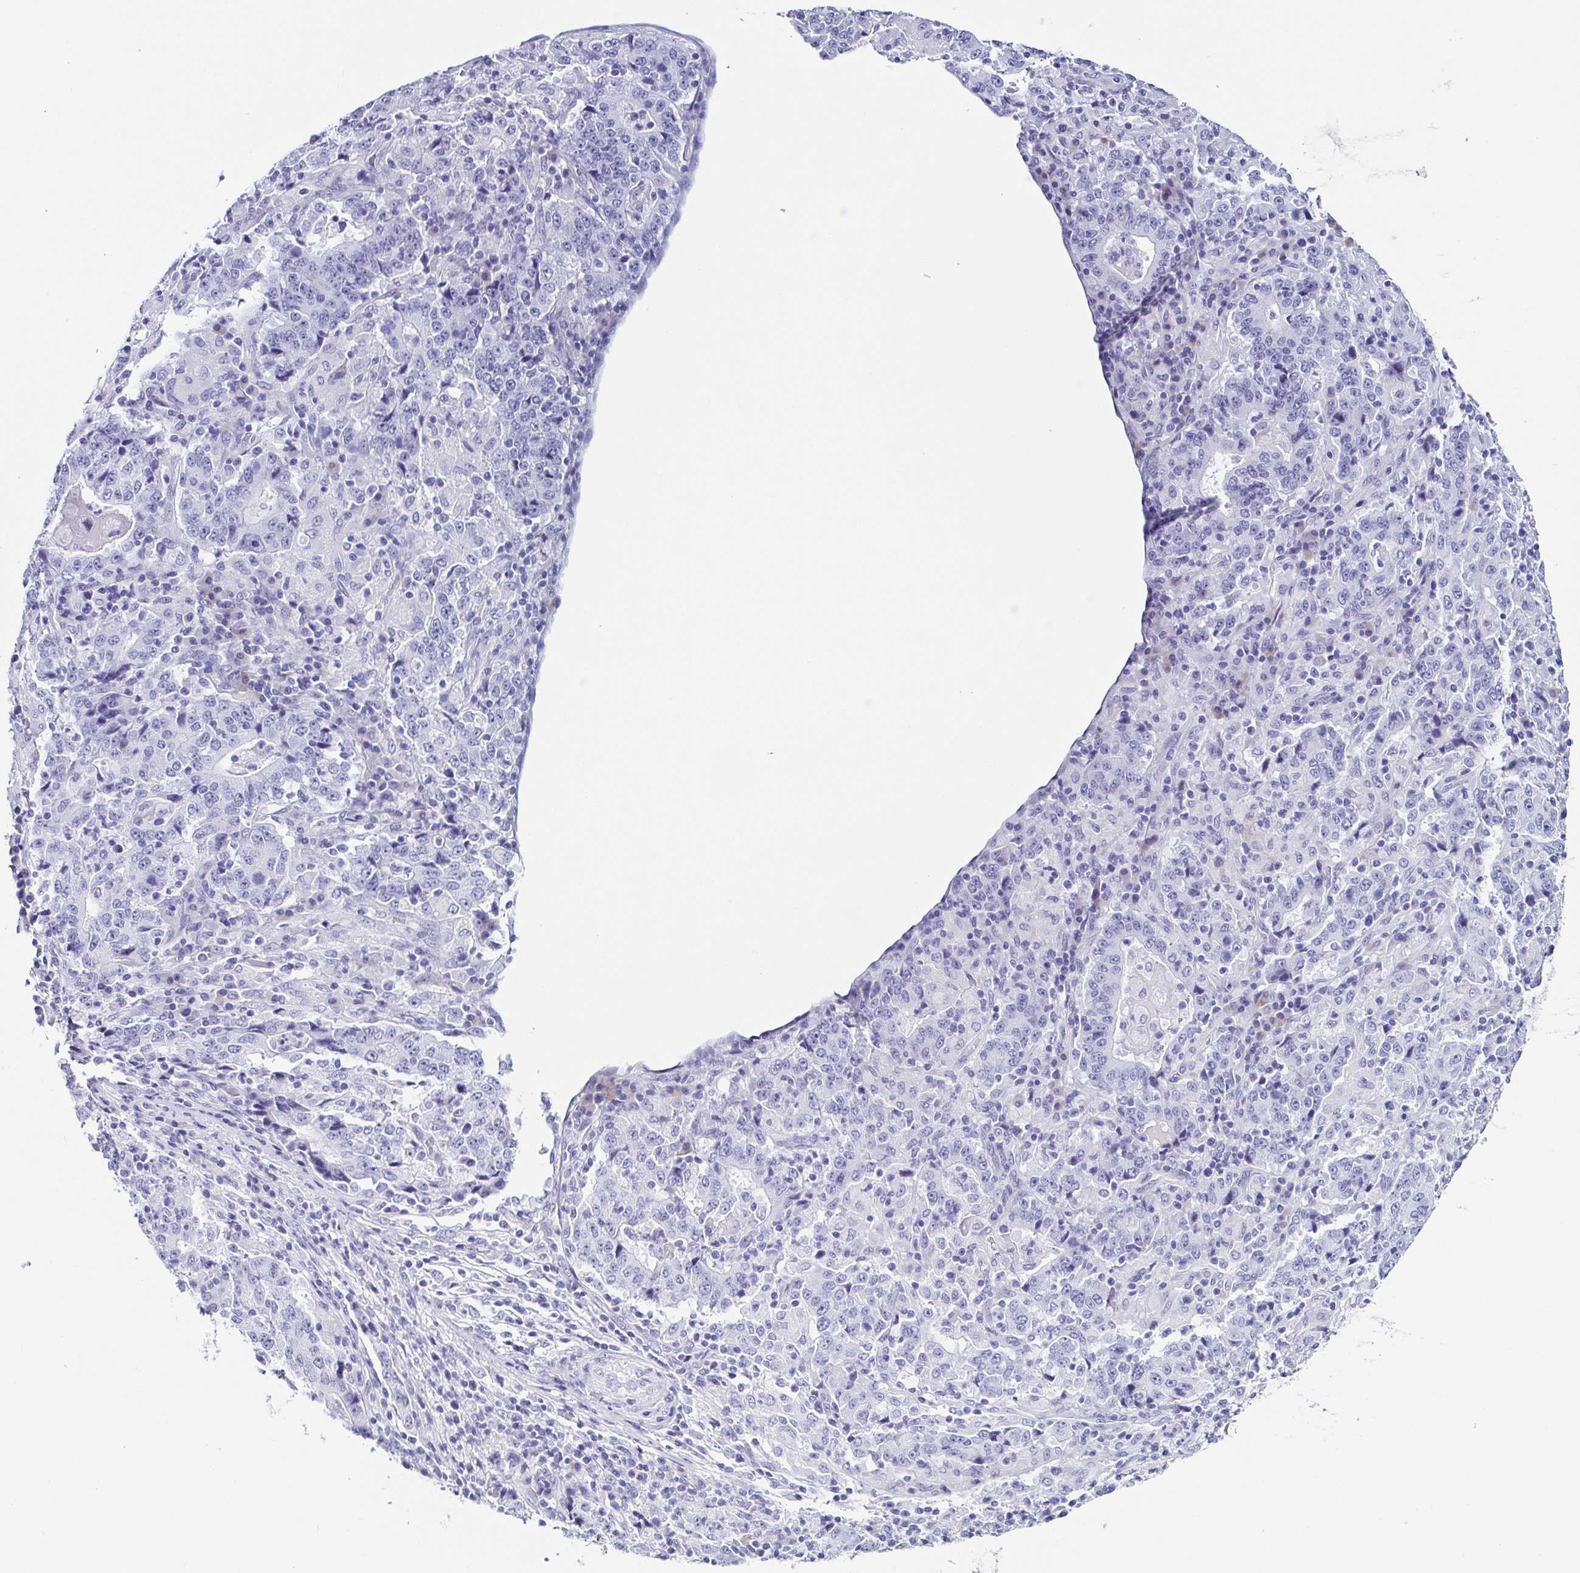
{"staining": {"intensity": "negative", "quantity": "none", "location": "none"}, "tissue": "stomach cancer", "cell_type": "Tumor cells", "image_type": "cancer", "snomed": [{"axis": "morphology", "description": "Normal tissue, NOS"}, {"axis": "morphology", "description": "Adenocarcinoma, NOS"}, {"axis": "topography", "description": "Stomach, upper"}, {"axis": "topography", "description": "Stomach"}], "caption": "The immunohistochemistry image has no significant expression in tumor cells of stomach adenocarcinoma tissue.", "gene": "TNNT2", "patient": {"sex": "male", "age": 59}}